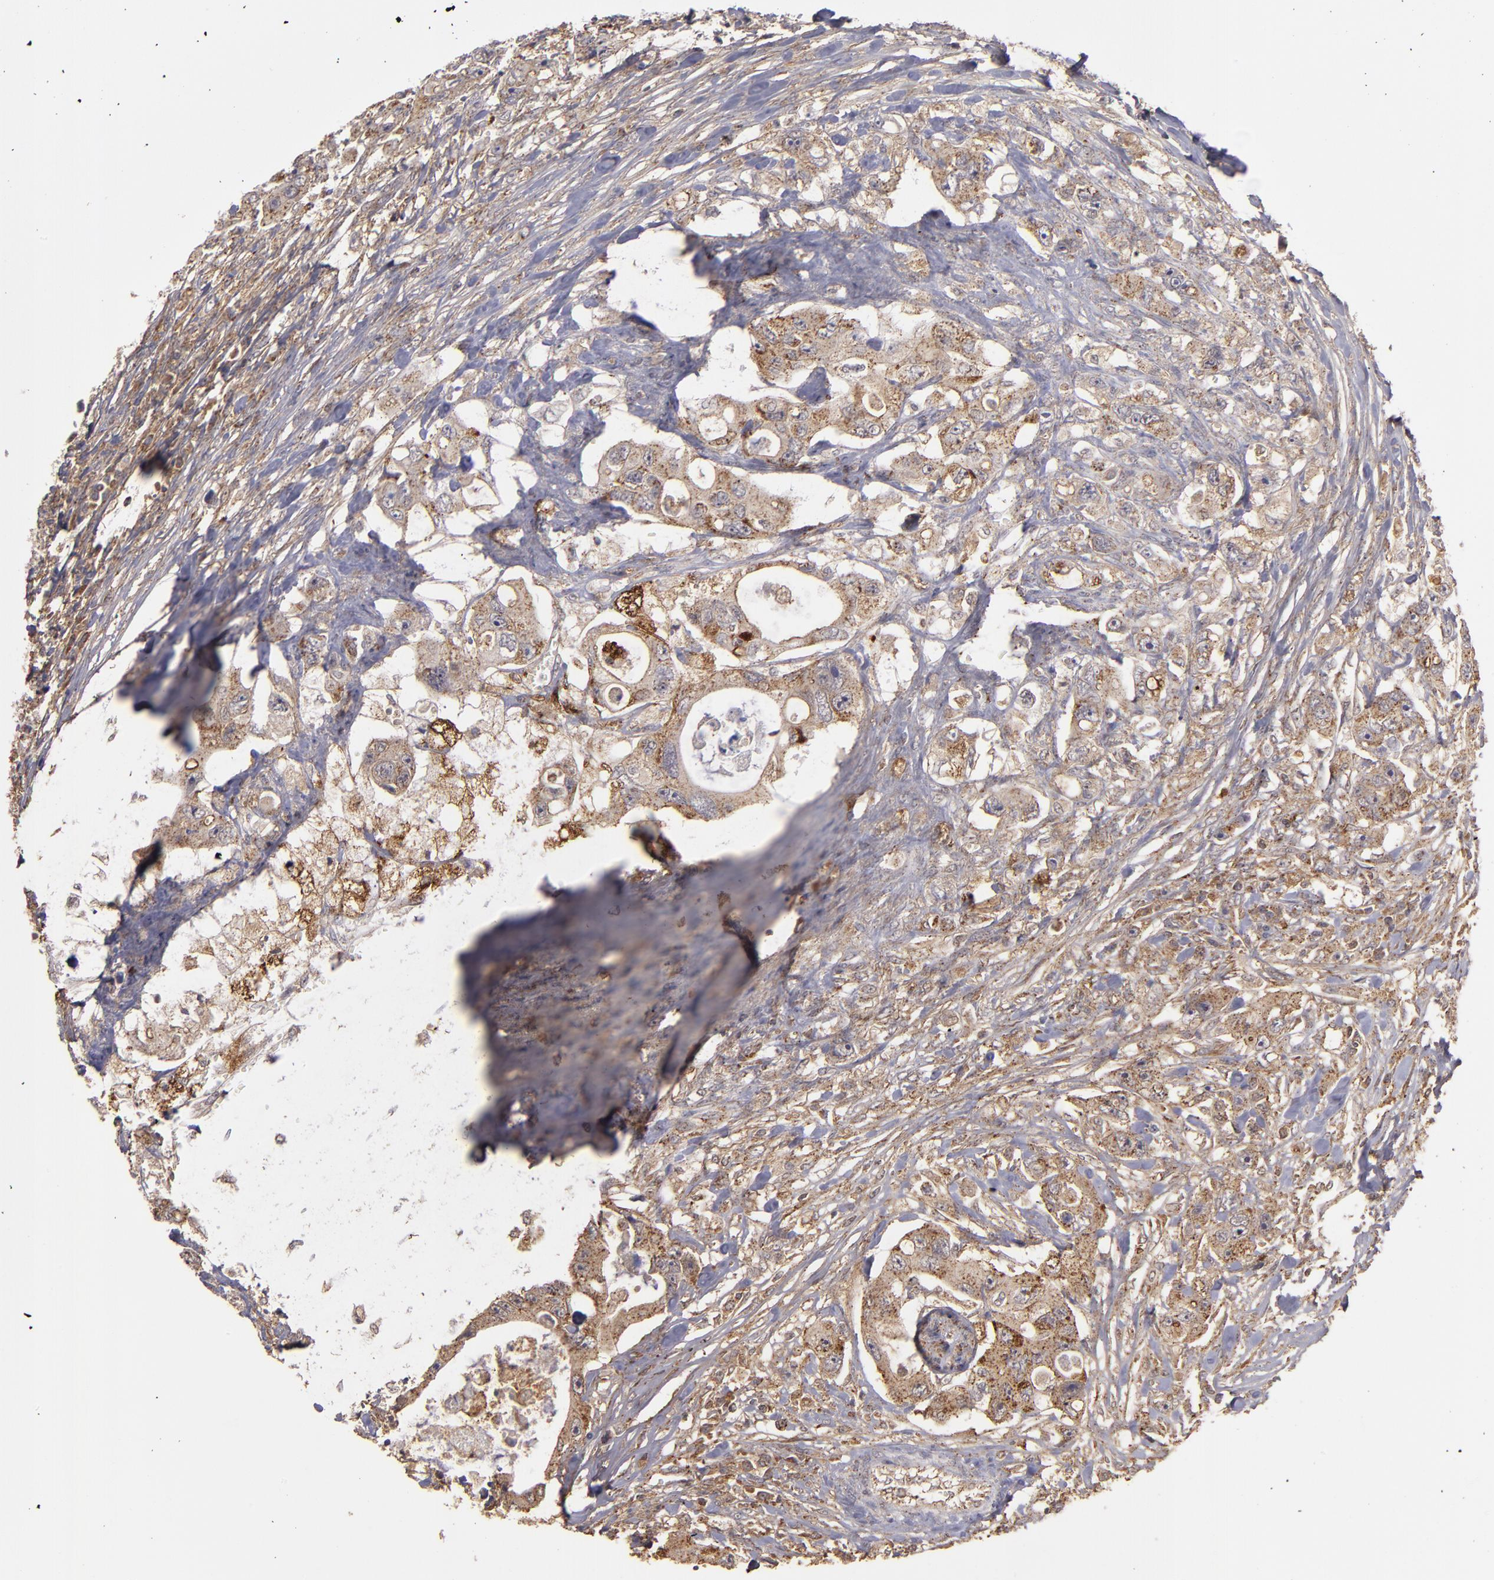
{"staining": {"intensity": "moderate", "quantity": ">75%", "location": "cytoplasmic/membranous"}, "tissue": "colorectal cancer", "cell_type": "Tumor cells", "image_type": "cancer", "snomed": [{"axis": "morphology", "description": "Adenocarcinoma, NOS"}, {"axis": "topography", "description": "Colon"}], "caption": "This is a micrograph of immunohistochemistry (IHC) staining of colorectal cancer (adenocarcinoma), which shows moderate positivity in the cytoplasmic/membranous of tumor cells.", "gene": "ZFYVE1", "patient": {"sex": "female", "age": 46}}